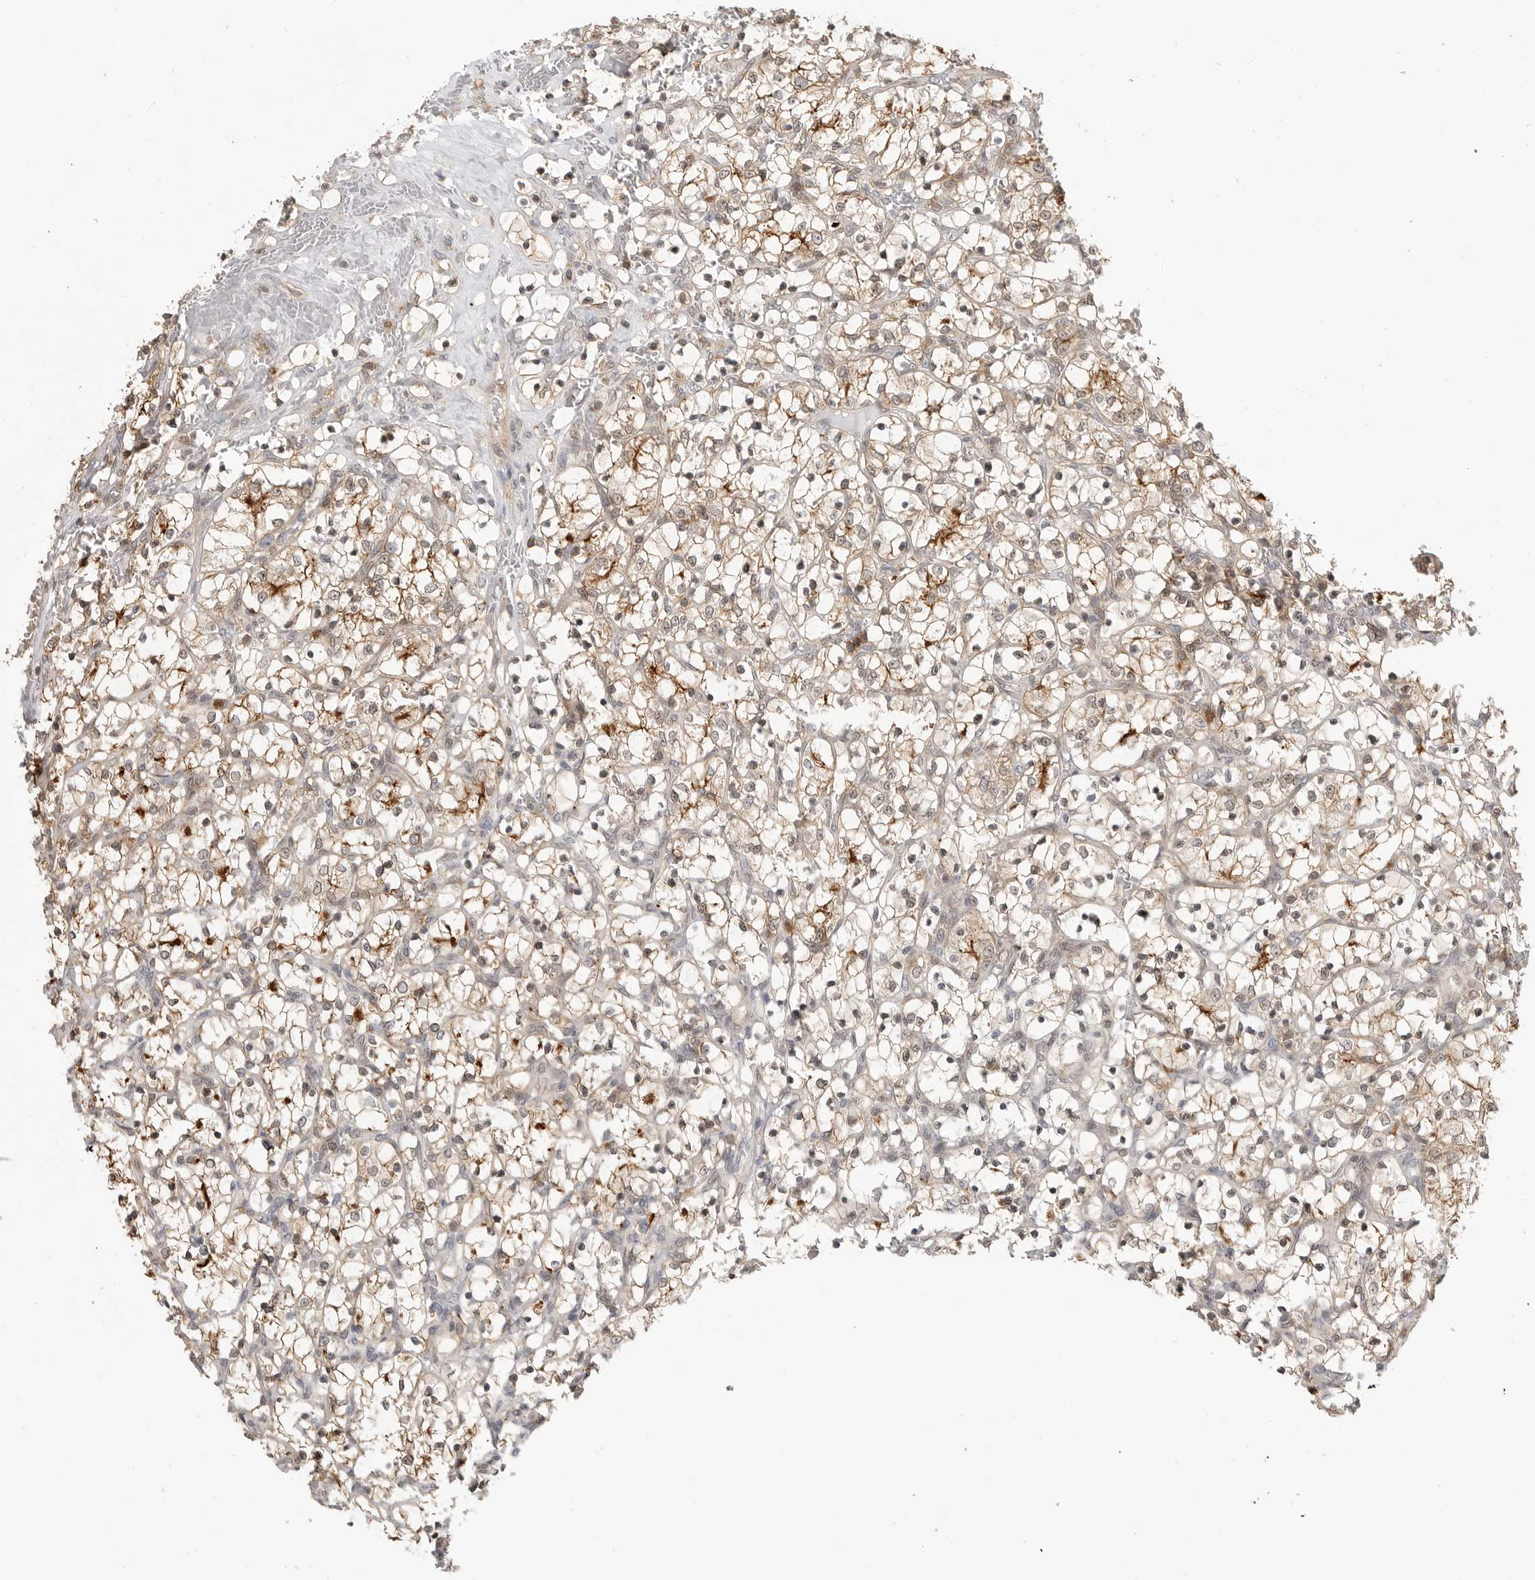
{"staining": {"intensity": "moderate", "quantity": ">75%", "location": "cytoplasmic/membranous"}, "tissue": "renal cancer", "cell_type": "Tumor cells", "image_type": "cancer", "snomed": [{"axis": "morphology", "description": "Adenocarcinoma, NOS"}, {"axis": "topography", "description": "Kidney"}], "caption": "Protein expression analysis of renal cancer shows moderate cytoplasmic/membranous positivity in approximately >75% of tumor cells.", "gene": "ANXA11", "patient": {"sex": "female", "age": 69}}